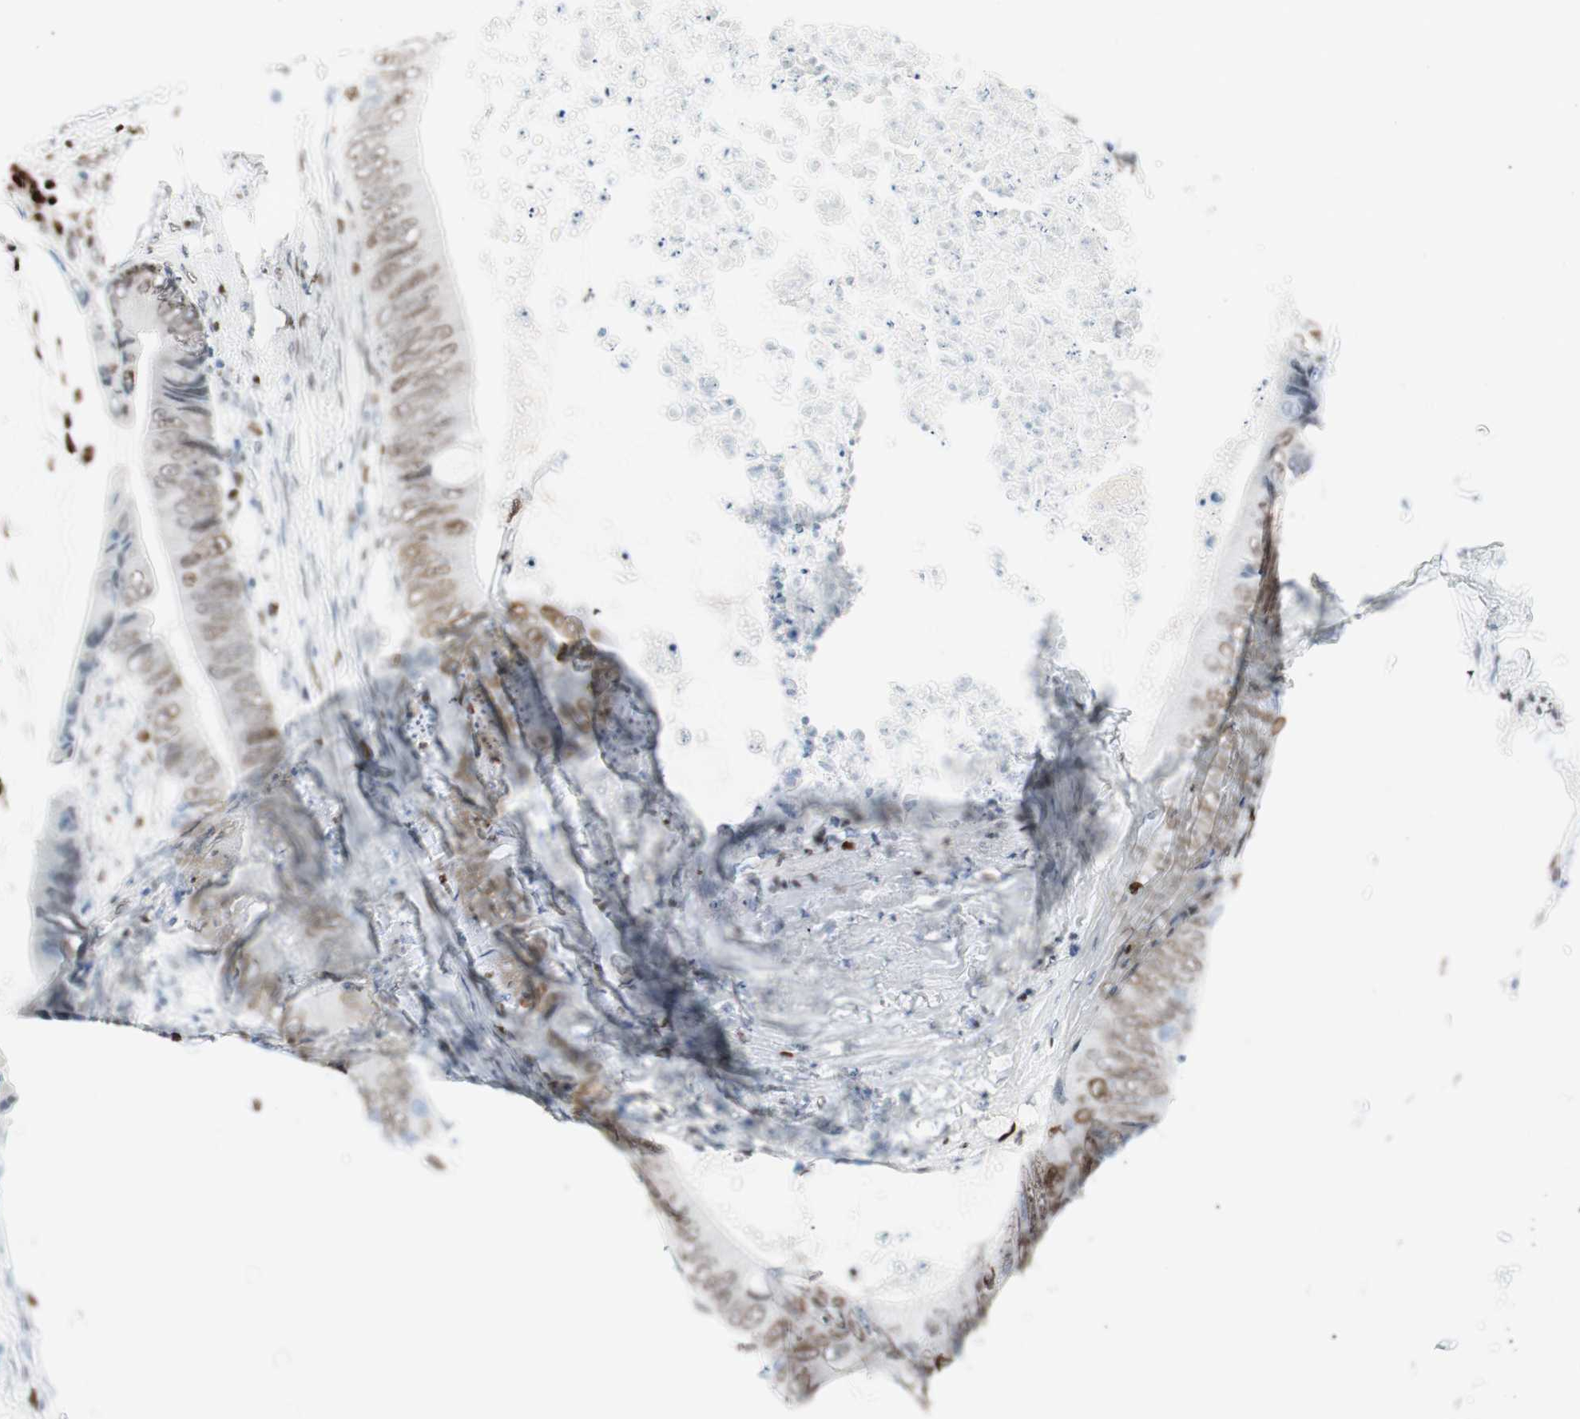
{"staining": {"intensity": "strong", "quantity": ">75%", "location": "nuclear"}, "tissue": "colorectal cancer", "cell_type": "Tumor cells", "image_type": "cancer", "snomed": [{"axis": "morphology", "description": "Normal tissue, NOS"}, {"axis": "morphology", "description": "Adenocarcinoma, NOS"}, {"axis": "topography", "description": "Rectum"}, {"axis": "topography", "description": "Peripheral nerve tissue"}], "caption": "Immunohistochemistry (IHC) staining of colorectal adenocarcinoma, which reveals high levels of strong nuclear positivity in about >75% of tumor cells indicating strong nuclear protein positivity. The staining was performed using DAB (brown) for protein detection and nuclei were counterstained in hematoxylin (blue).", "gene": "CEBPB", "patient": {"sex": "female", "age": 77}}